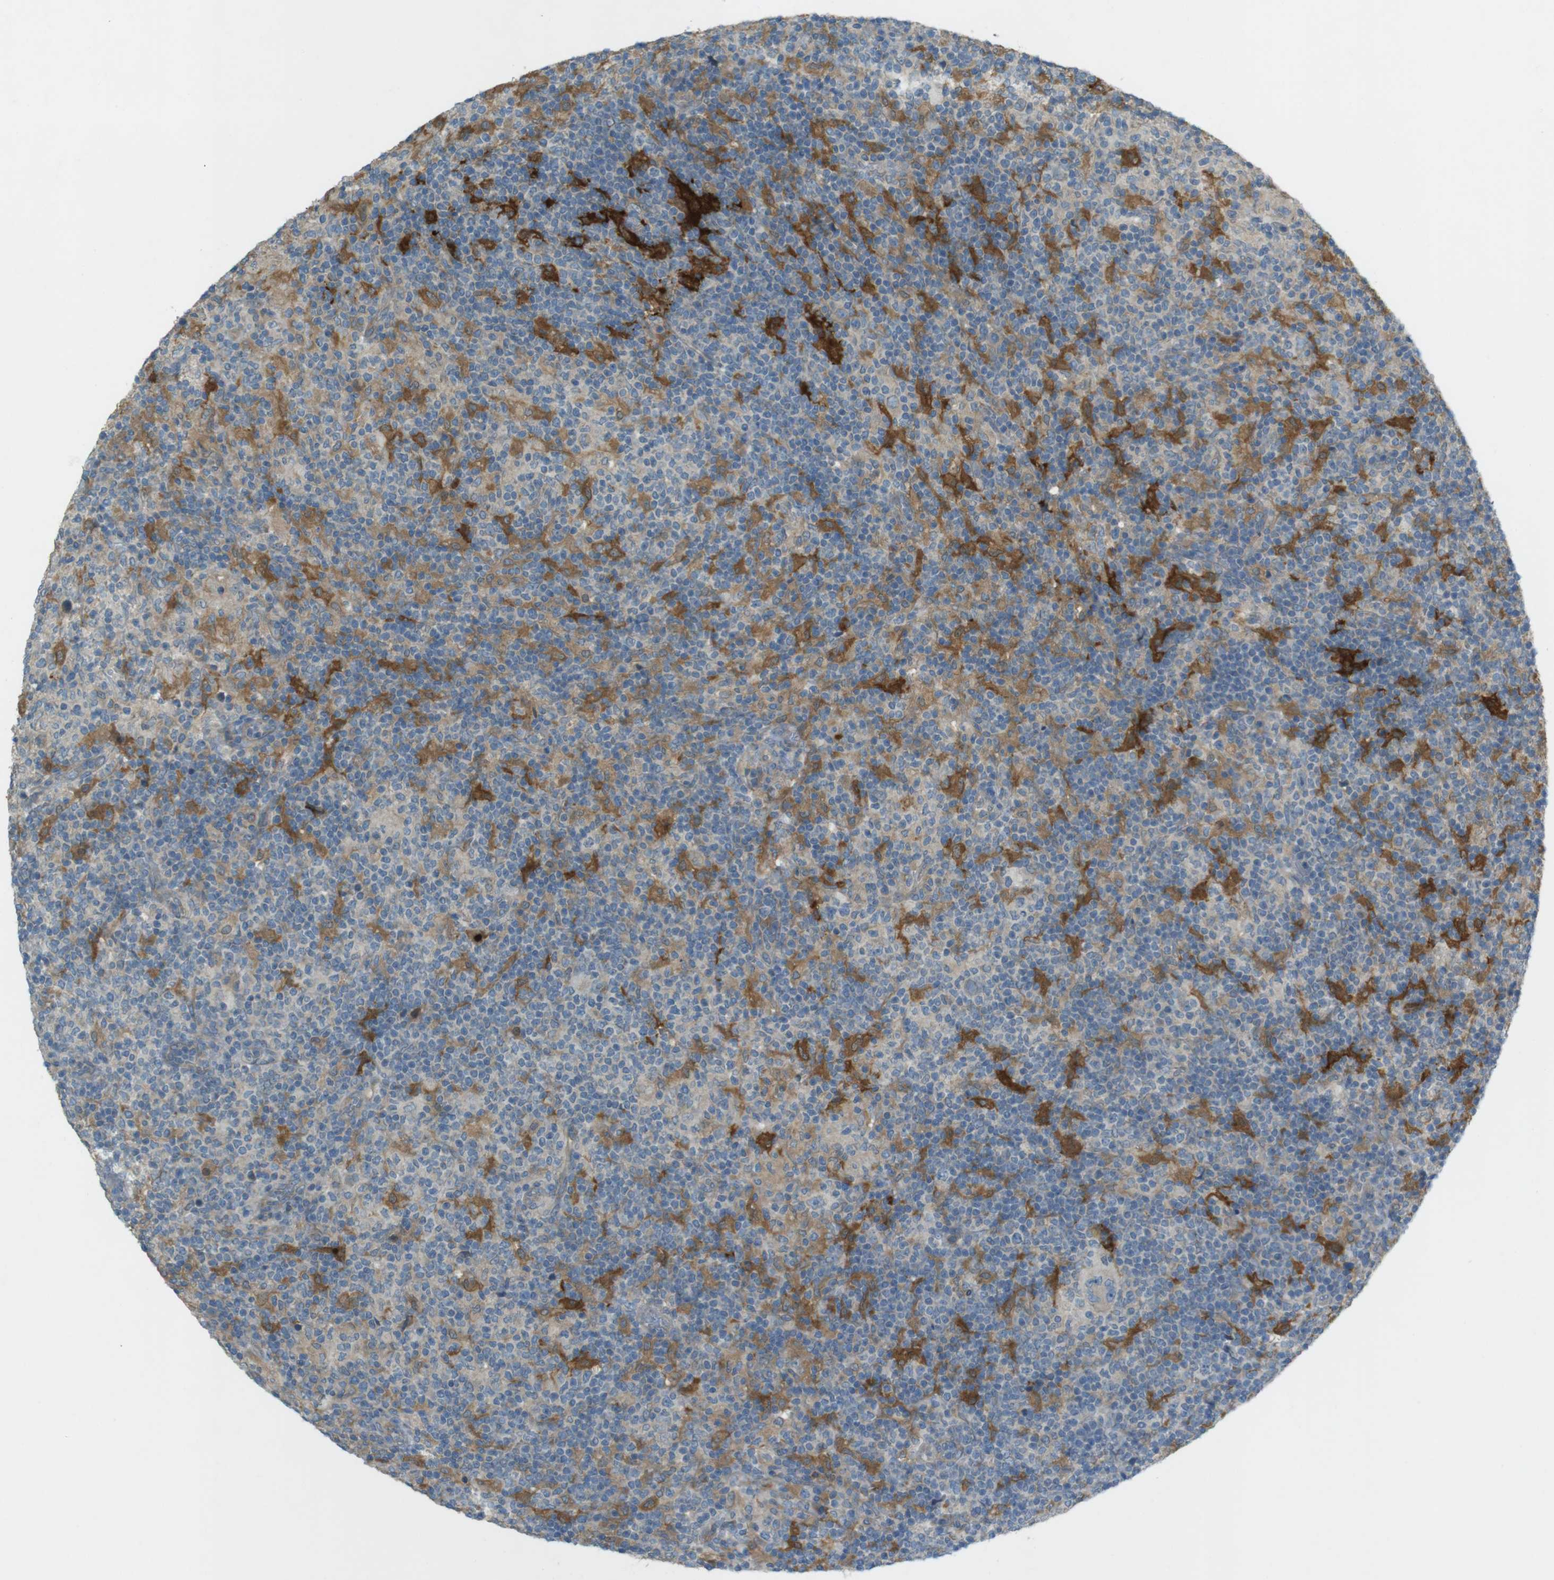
{"staining": {"intensity": "negative", "quantity": "none", "location": "none"}, "tissue": "lymphoma", "cell_type": "Tumor cells", "image_type": "cancer", "snomed": [{"axis": "morphology", "description": "Hodgkin's disease, NOS"}, {"axis": "topography", "description": "Lymph node"}], "caption": "Hodgkin's disease was stained to show a protein in brown. There is no significant positivity in tumor cells.", "gene": "TMEM41B", "patient": {"sex": "male", "age": 70}}